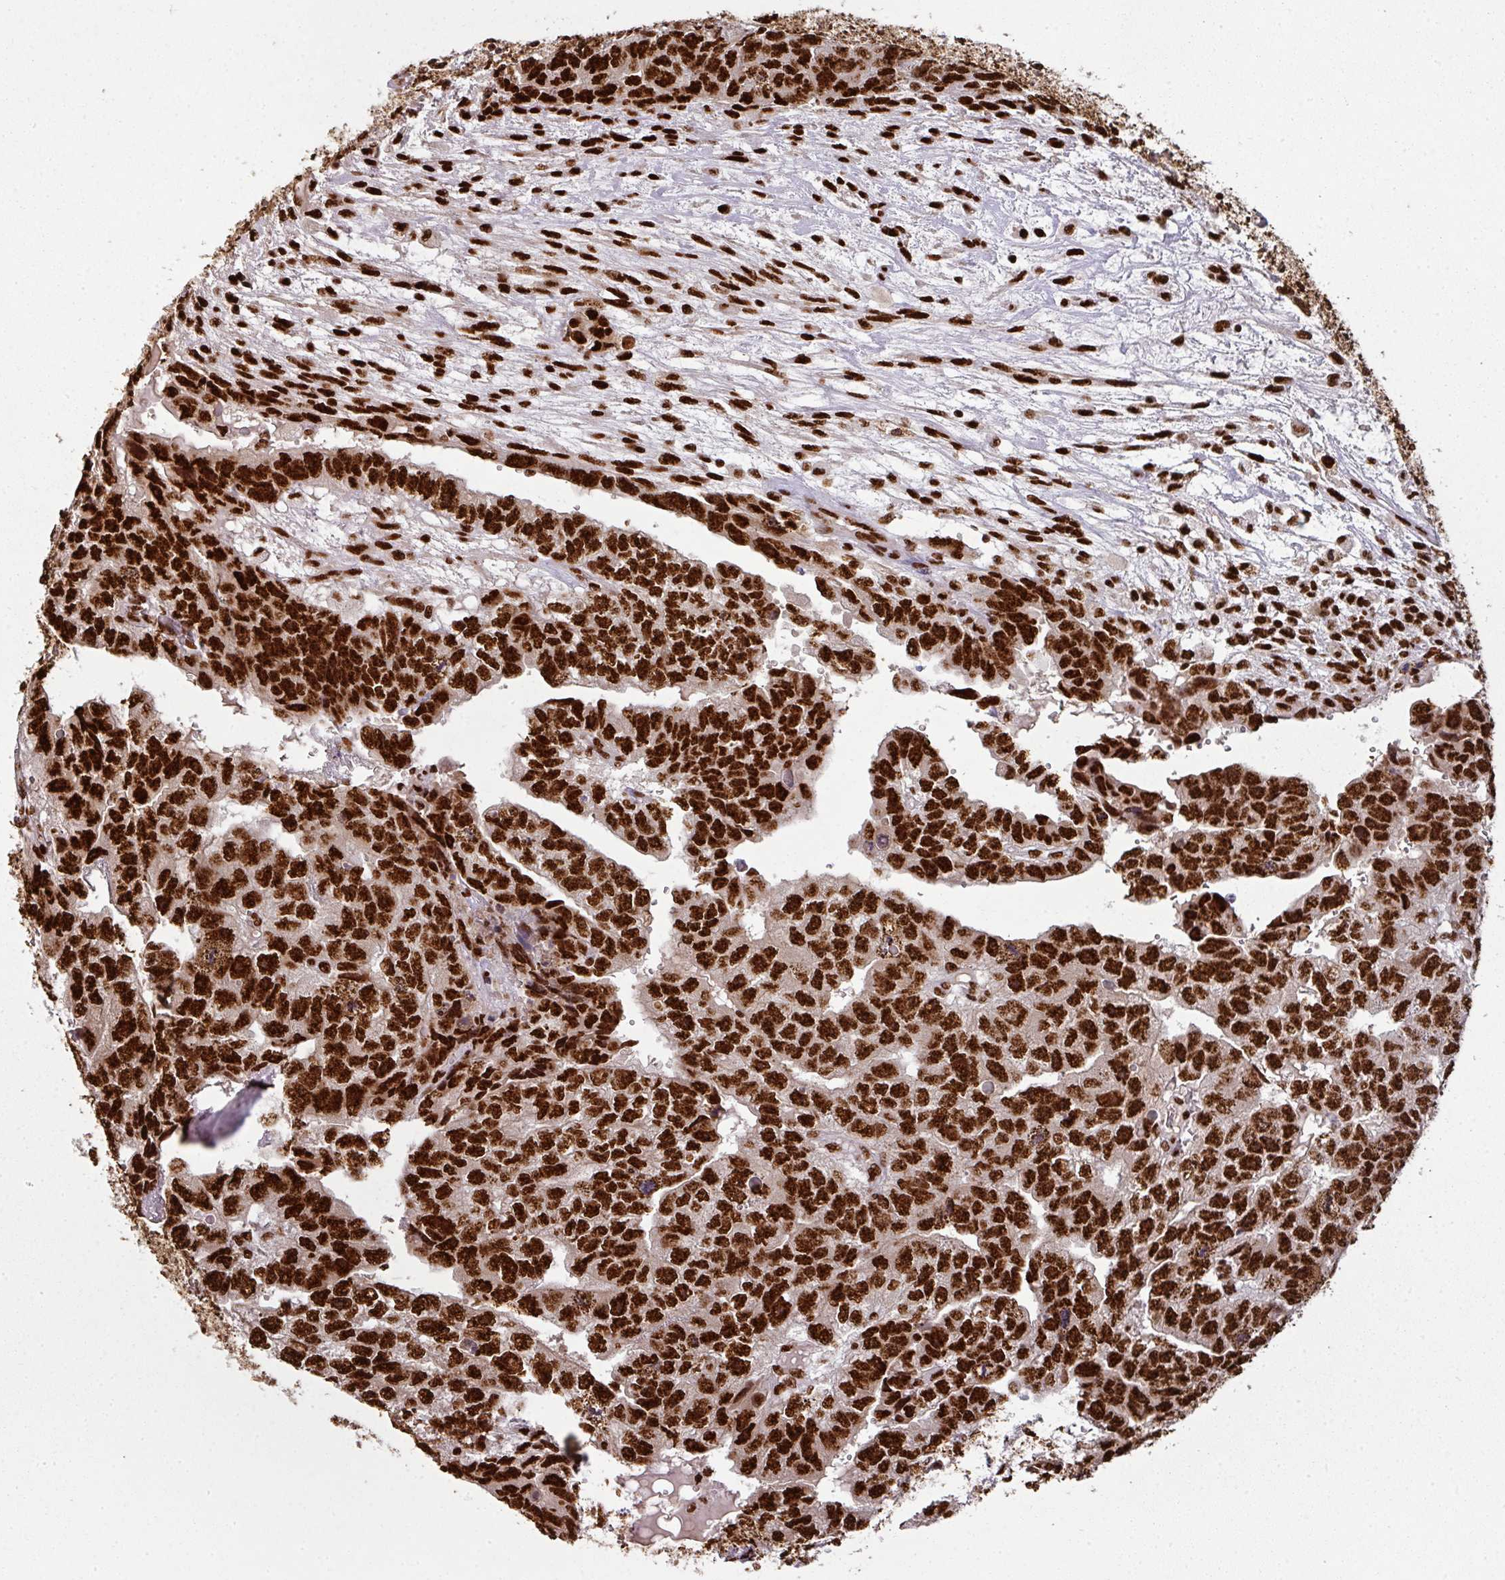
{"staining": {"intensity": "strong", "quantity": ">75%", "location": "nuclear"}, "tissue": "testis cancer", "cell_type": "Tumor cells", "image_type": "cancer", "snomed": [{"axis": "morphology", "description": "Carcinoma, Embryonal, NOS"}, {"axis": "topography", "description": "Testis"}], "caption": "IHC (DAB) staining of testis cancer displays strong nuclear protein positivity in approximately >75% of tumor cells.", "gene": "SIK3", "patient": {"sex": "male", "age": 20}}